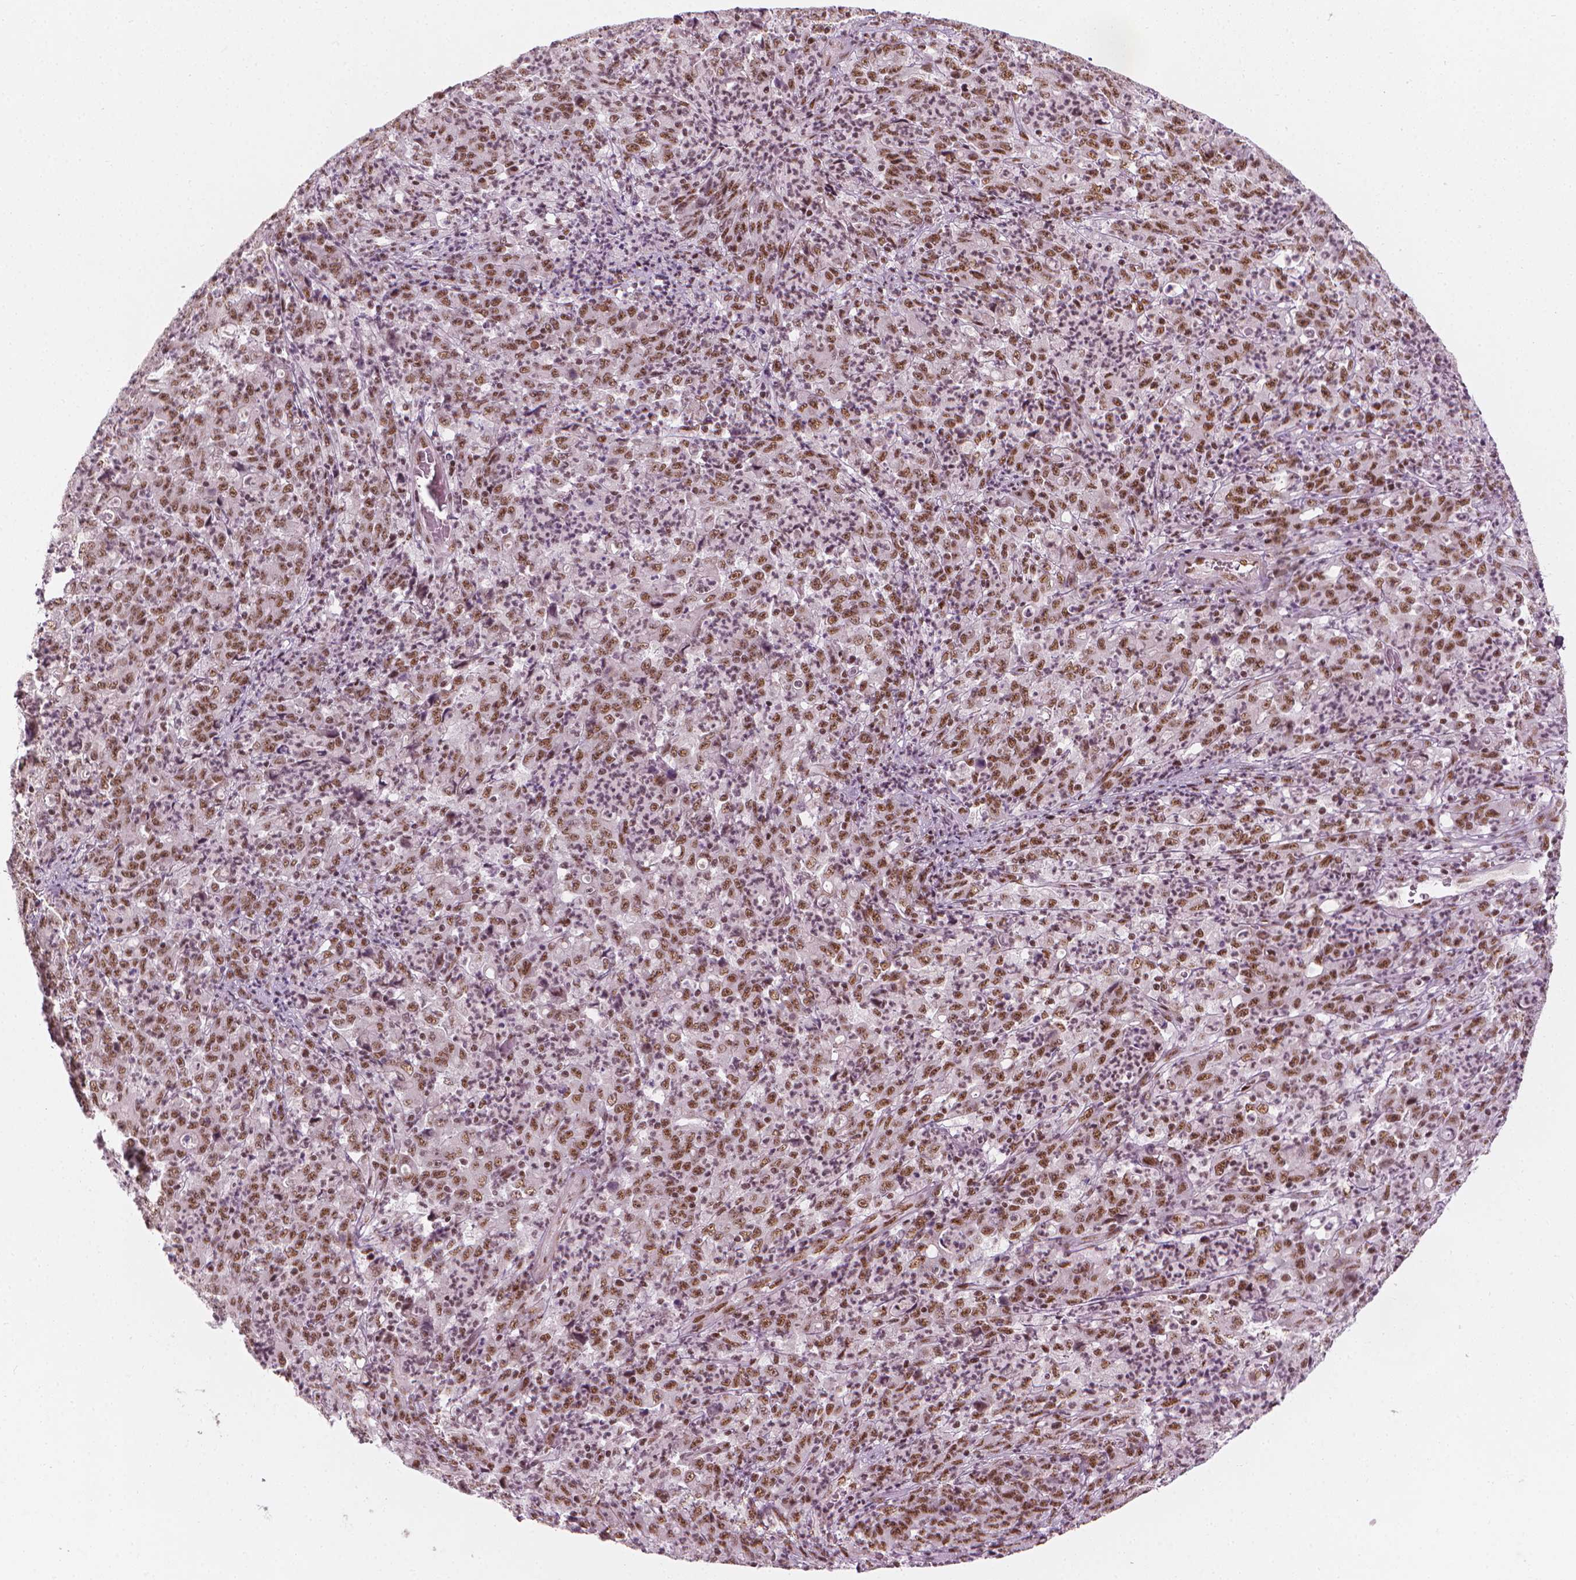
{"staining": {"intensity": "moderate", "quantity": ">75%", "location": "nuclear"}, "tissue": "stomach cancer", "cell_type": "Tumor cells", "image_type": "cancer", "snomed": [{"axis": "morphology", "description": "Adenocarcinoma, NOS"}, {"axis": "topography", "description": "Stomach, lower"}], "caption": "This histopathology image demonstrates immunohistochemistry staining of adenocarcinoma (stomach), with medium moderate nuclear positivity in about >75% of tumor cells.", "gene": "ELF2", "patient": {"sex": "female", "age": 71}}